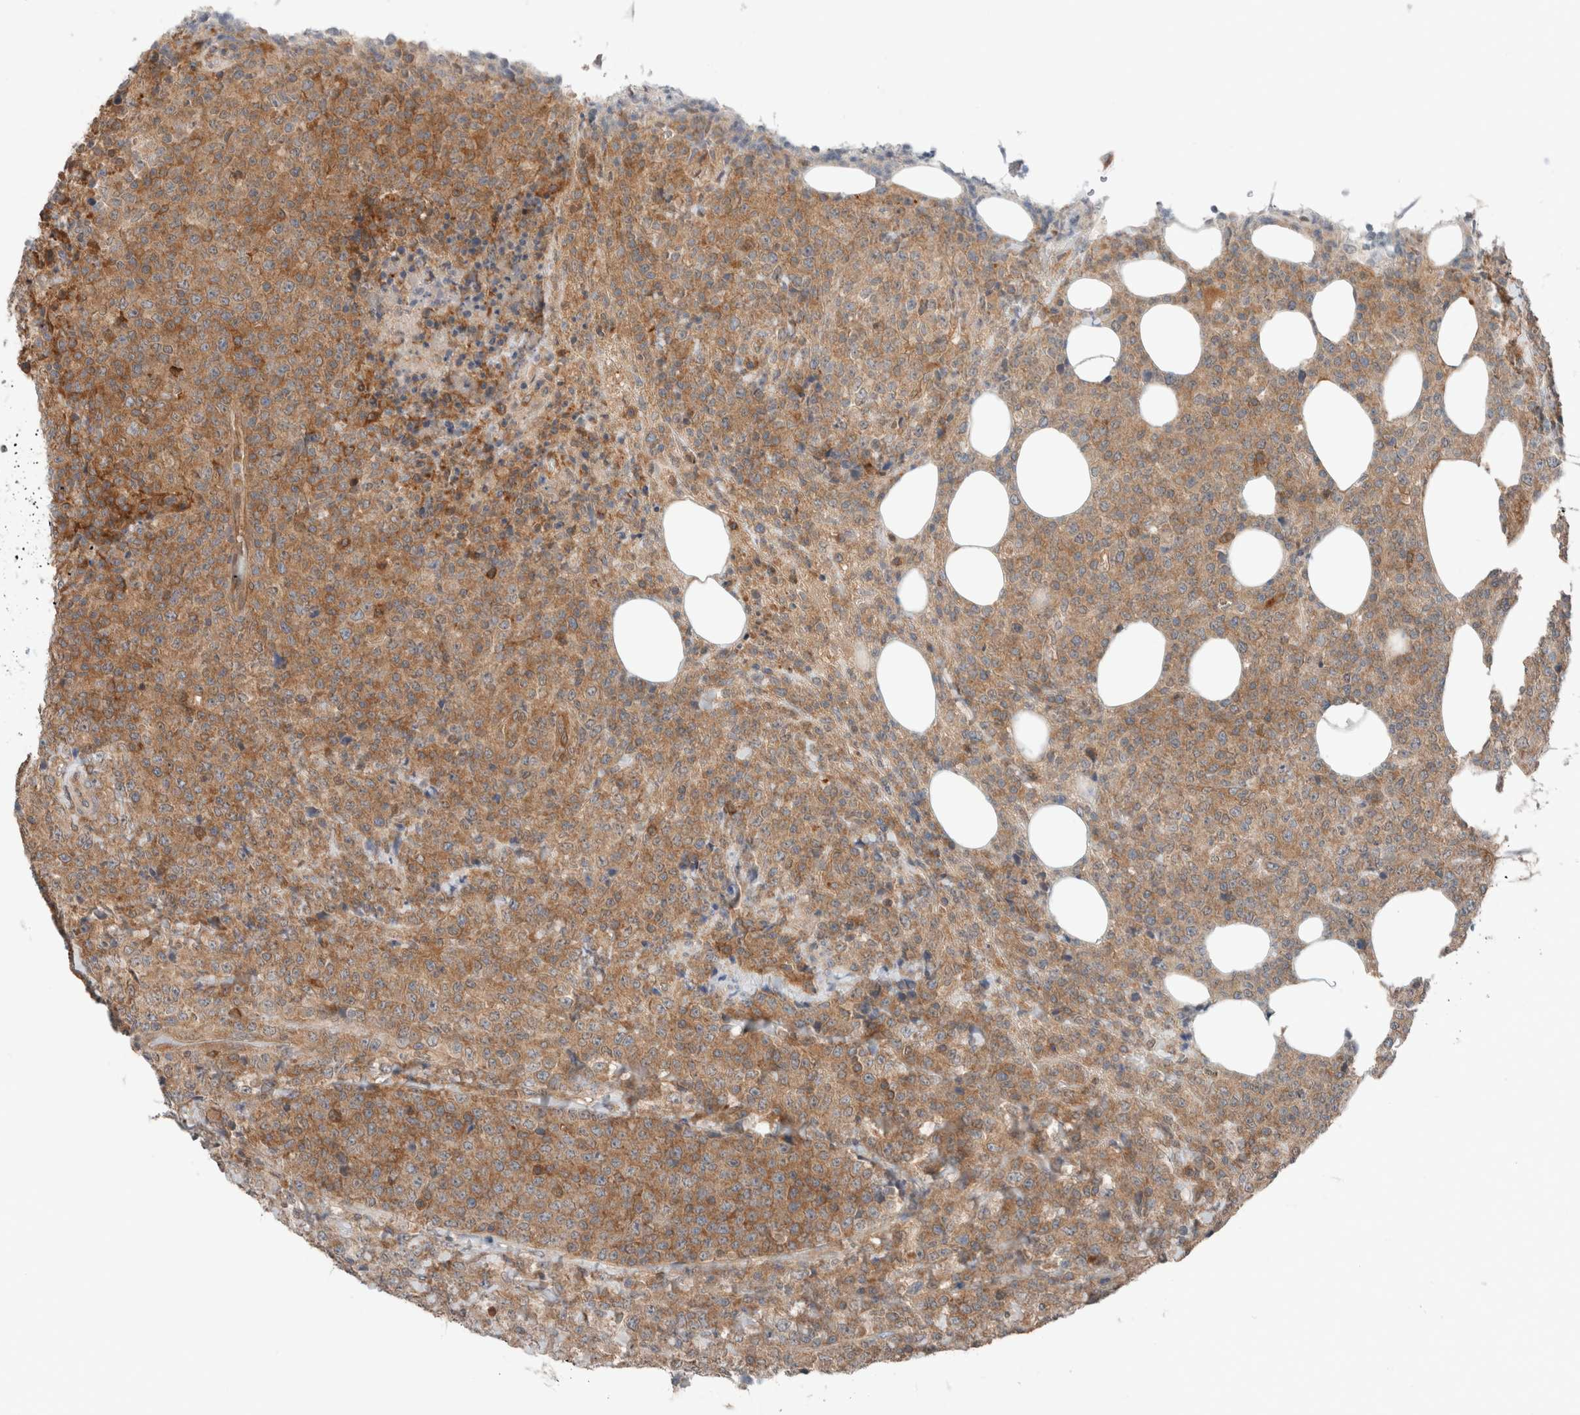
{"staining": {"intensity": "moderate", "quantity": ">75%", "location": "cytoplasmic/membranous"}, "tissue": "lymphoma", "cell_type": "Tumor cells", "image_type": "cancer", "snomed": [{"axis": "morphology", "description": "Malignant lymphoma, non-Hodgkin's type, High grade"}, {"axis": "topography", "description": "Lymph node"}], "caption": "An image showing moderate cytoplasmic/membranous staining in about >75% of tumor cells in malignant lymphoma, non-Hodgkin's type (high-grade), as visualized by brown immunohistochemical staining.", "gene": "XPNPEP1", "patient": {"sex": "male", "age": 13}}